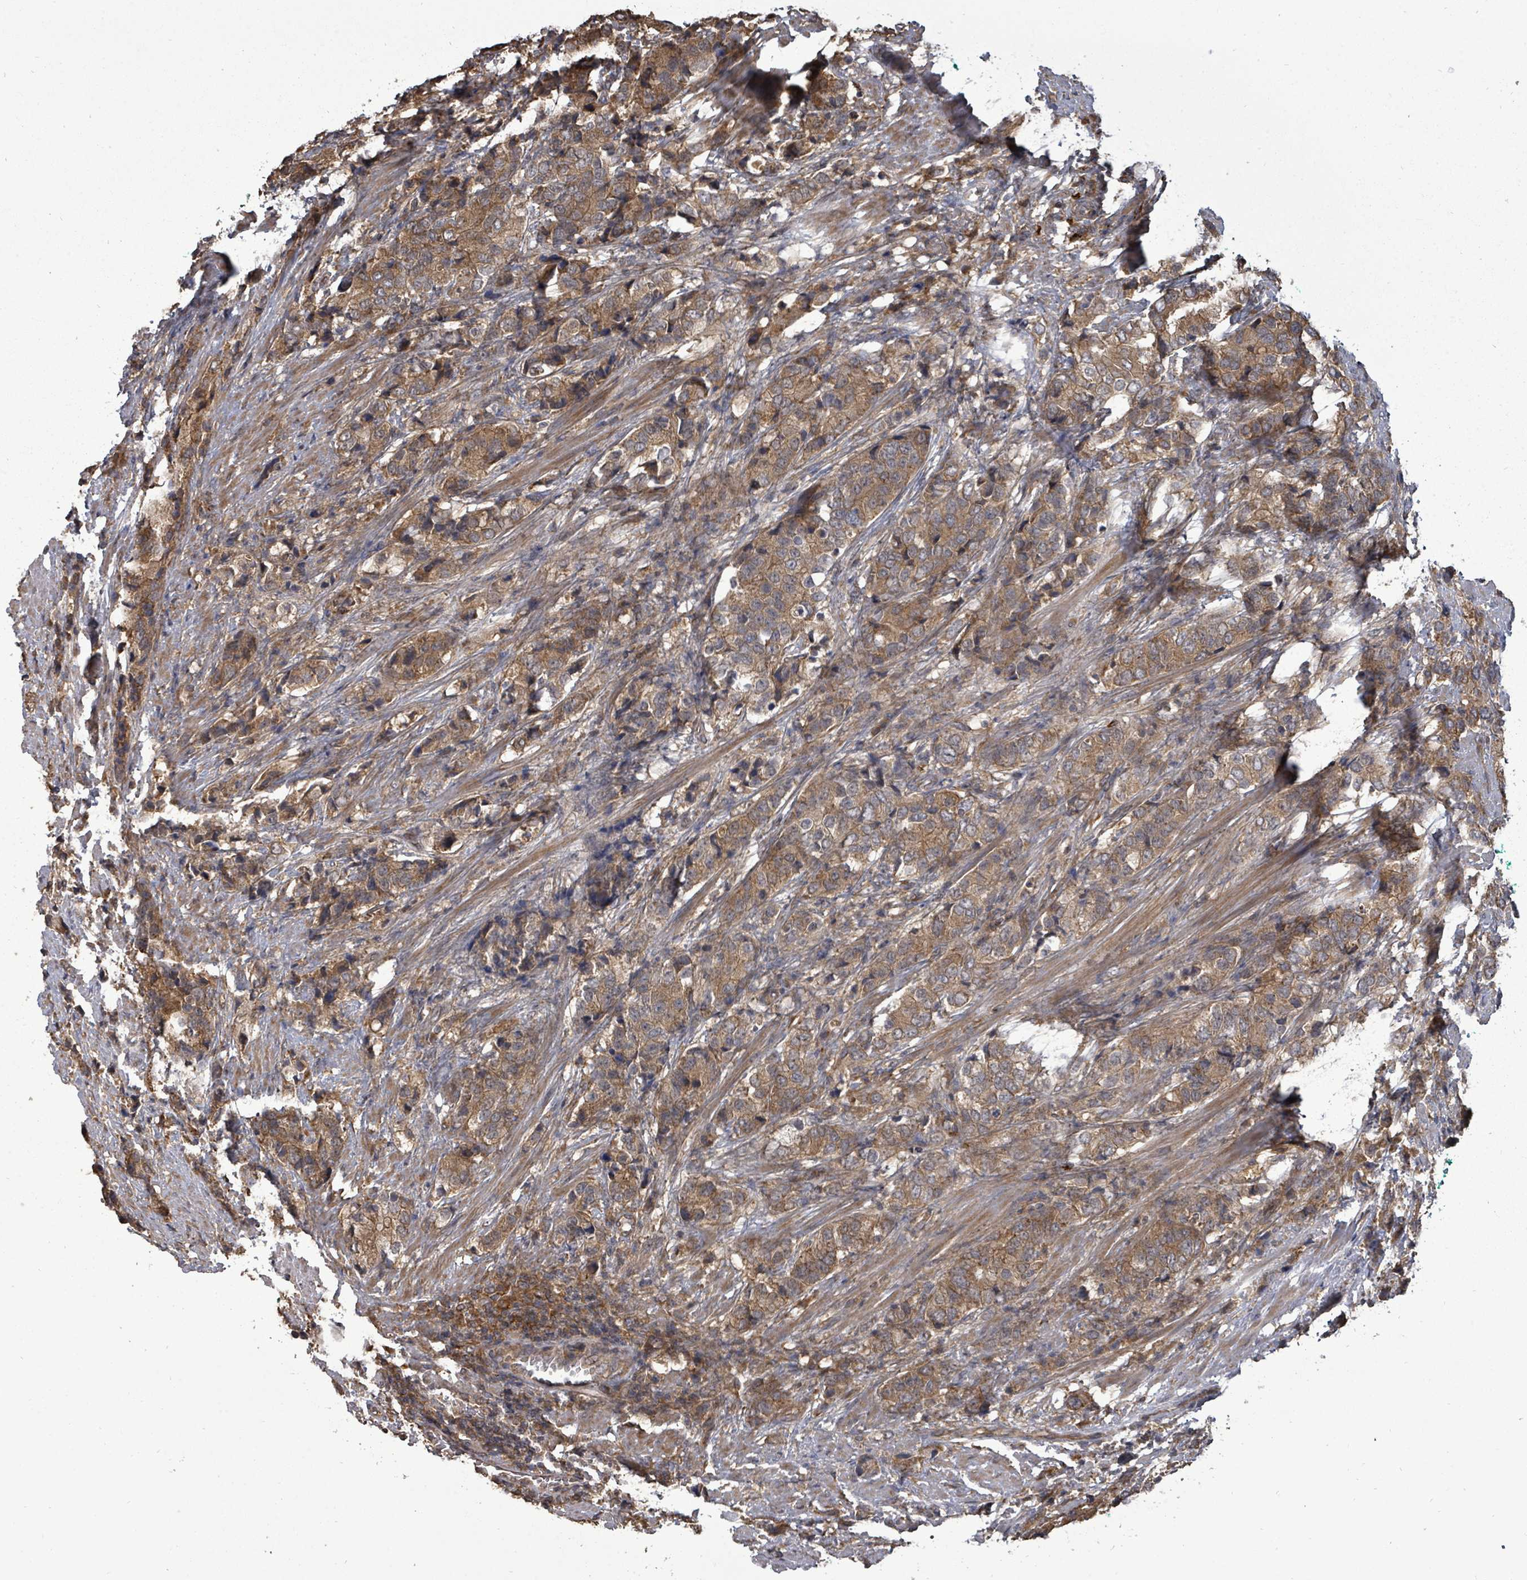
{"staining": {"intensity": "moderate", "quantity": ">75%", "location": "cytoplasmic/membranous"}, "tissue": "prostate cancer", "cell_type": "Tumor cells", "image_type": "cancer", "snomed": [{"axis": "morphology", "description": "Adenocarcinoma, High grade"}, {"axis": "topography", "description": "Prostate"}], "caption": "Moderate cytoplasmic/membranous positivity for a protein is appreciated in approximately >75% of tumor cells of high-grade adenocarcinoma (prostate) using immunohistochemistry.", "gene": "EIF3C", "patient": {"sex": "male", "age": 62}}